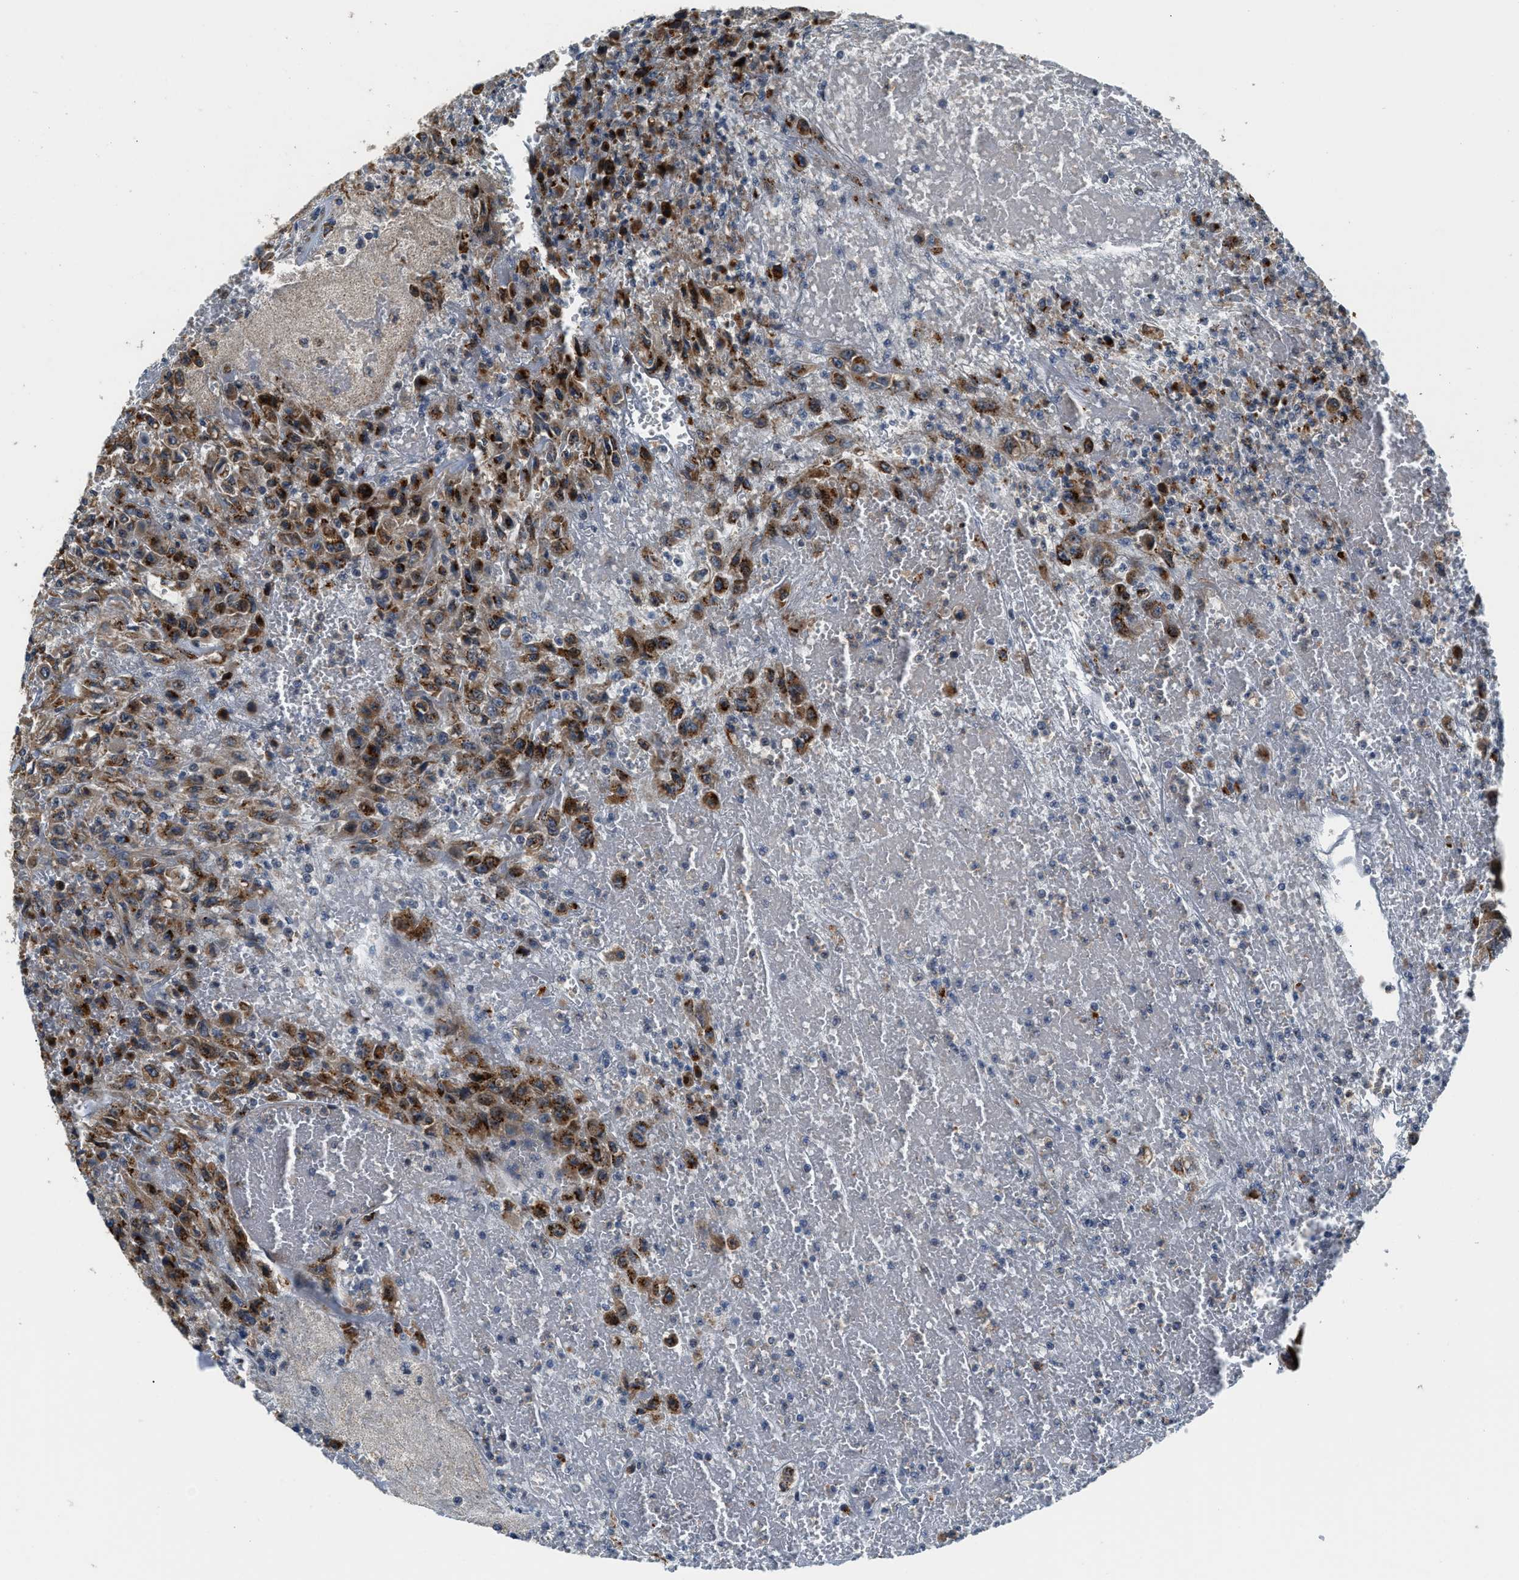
{"staining": {"intensity": "strong", "quantity": ">75%", "location": "cytoplasmic/membranous"}, "tissue": "urothelial cancer", "cell_type": "Tumor cells", "image_type": "cancer", "snomed": [{"axis": "morphology", "description": "Urothelial carcinoma, High grade"}, {"axis": "topography", "description": "Urinary bladder"}], "caption": "Urothelial cancer tissue displays strong cytoplasmic/membranous positivity in approximately >75% of tumor cells", "gene": "FUT8", "patient": {"sex": "male", "age": 46}}